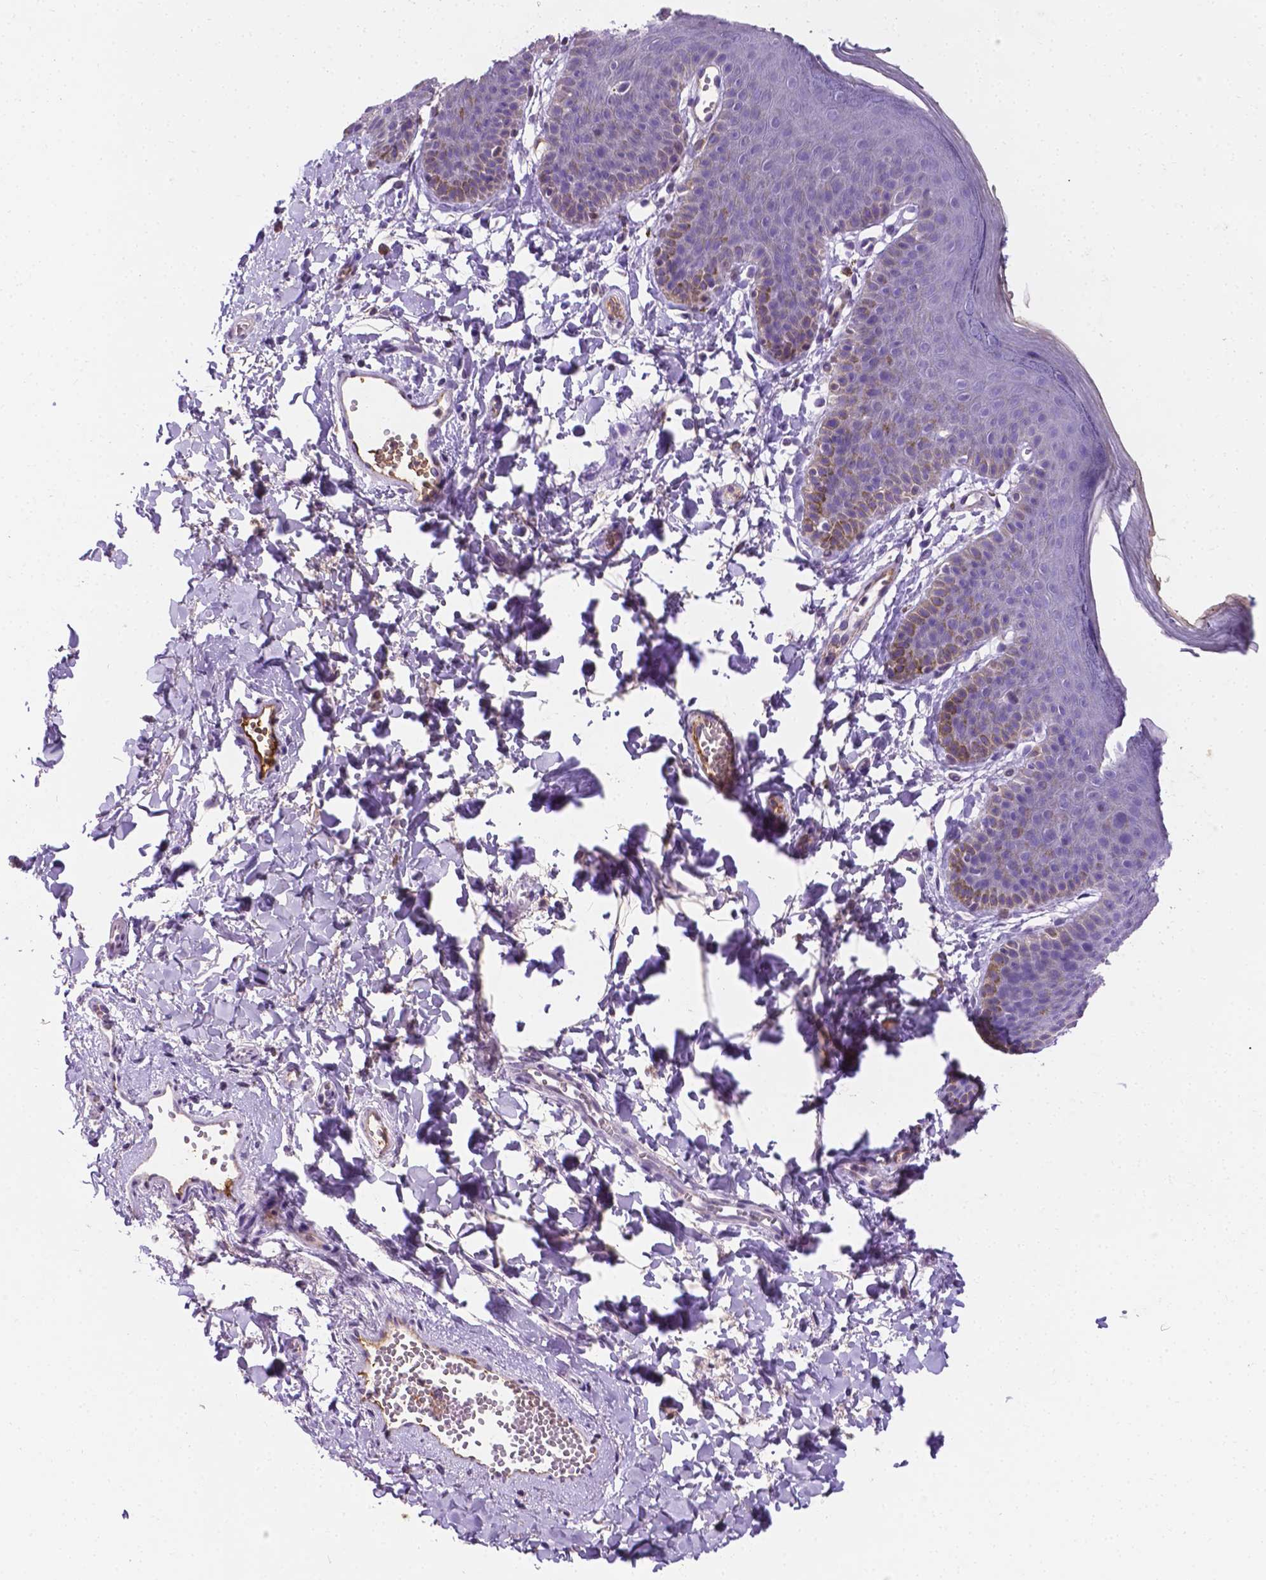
{"staining": {"intensity": "negative", "quantity": "none", "location": "none"}, "tissue": "skin", "cell_type": "Epidermal cells", "image_type": "normal", "snomed": [{"axis": "morphology", "description": "Normal tissue, NOS"}, {"axis": "topography", "description": "Anal"}], "caption": "This micrograph is of unremarkable skin stained with immunohistochemistry to label a protein in brown with the nuclei are counter-stained blue. There is no positivity in epidermal cells. (Brightfield microscopy of DAB immunohistochemistry at high magnification).", "gene": "APOE", "patient": {"sex": "male", "age": 53}}